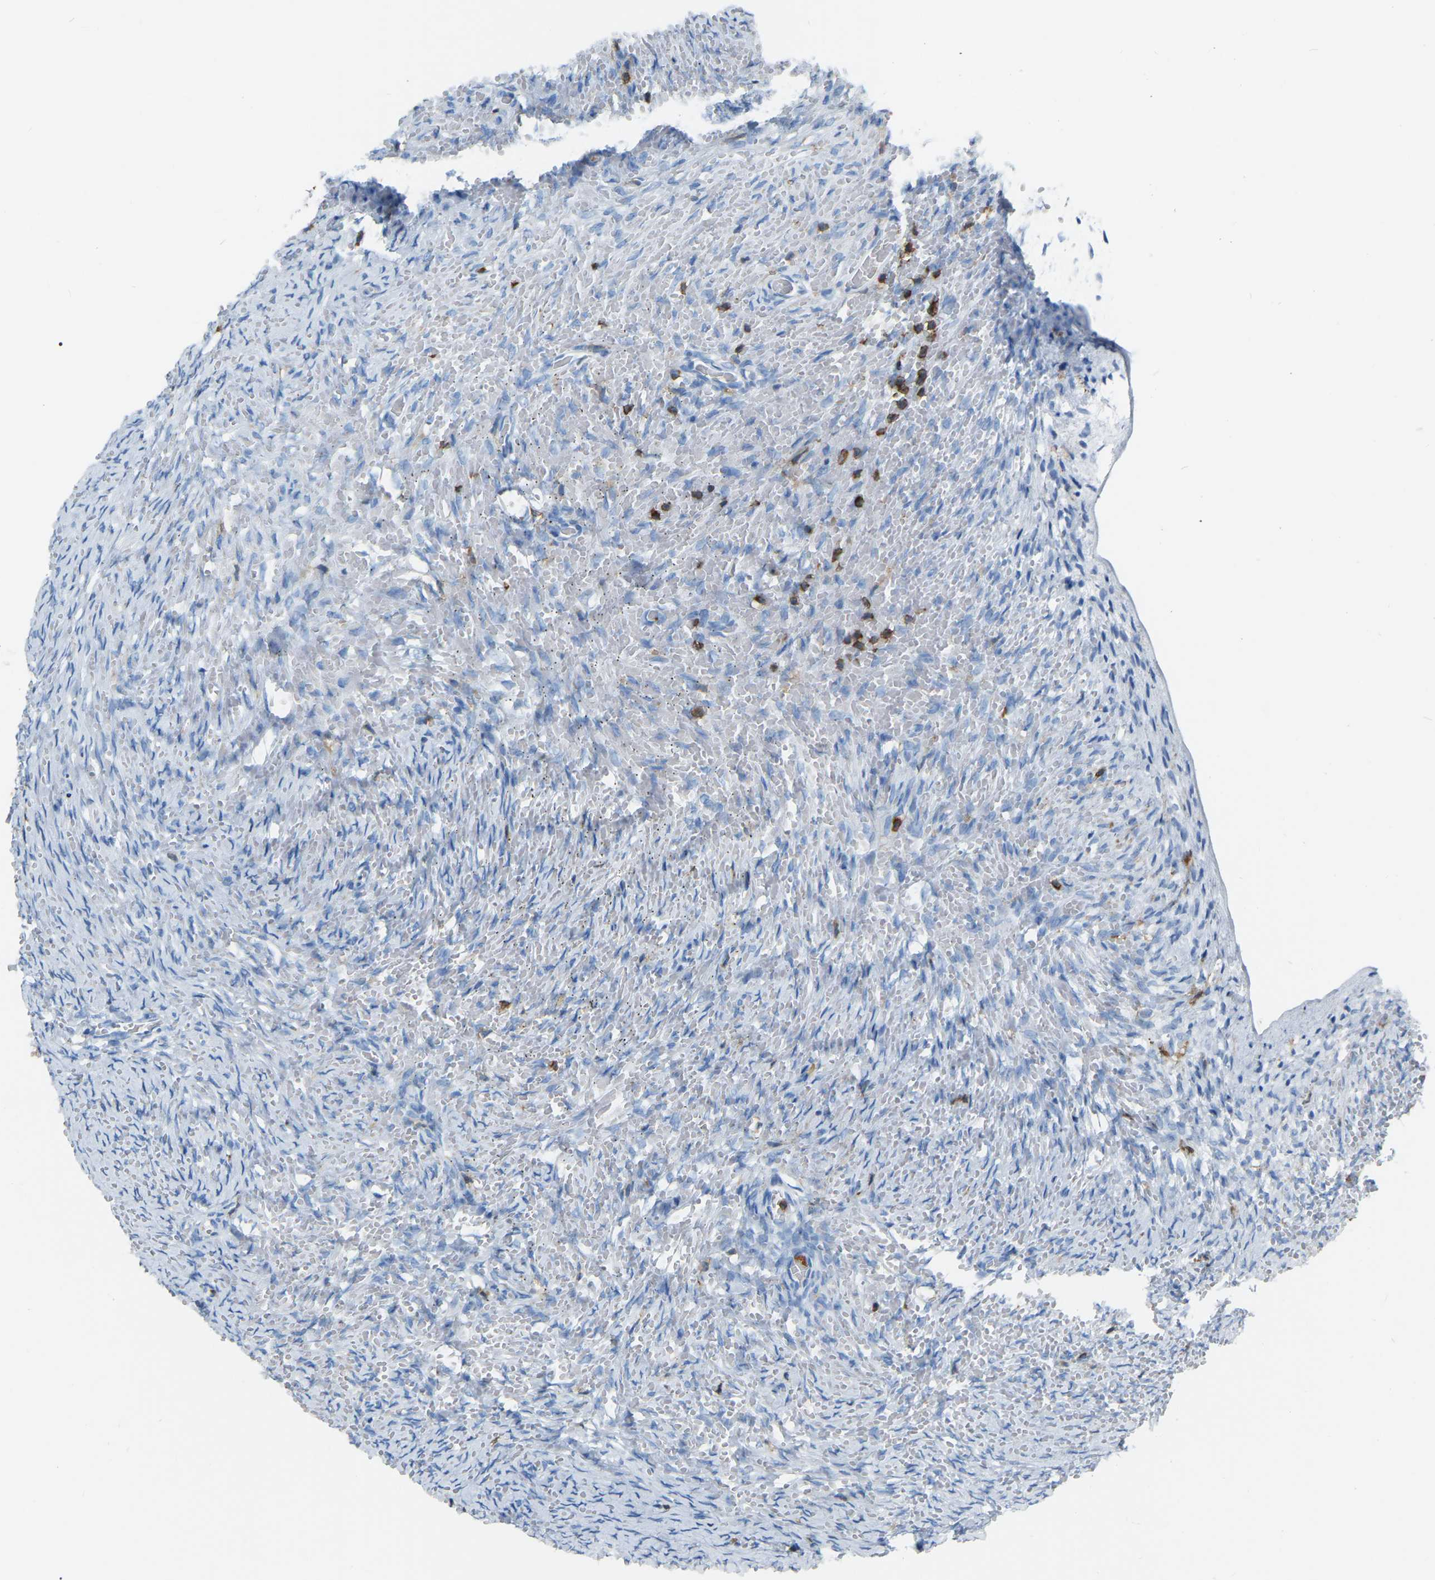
{"staining": {"intensity": "negative", "quantity": "none", "location": "none"}, "tissue": "ovary", "cell_type": "Ovarian stroma cells", "image_type": "normal", "snomed": [{"axis": "morphology", "description": "Normal tissue, NOS"}, {"axis": "topography", "description": "Ovary"}], "caption": "DAB (3,3'-diaminobenzidine) immunohistochemical staining of benign ovary demonstrates no significant positivity in ovarian stroma cells. (IHC, brightfield microscopy, high magnification).", "gene": "ARHGAP45", "patient": {"sex": "female", "age": 27}}